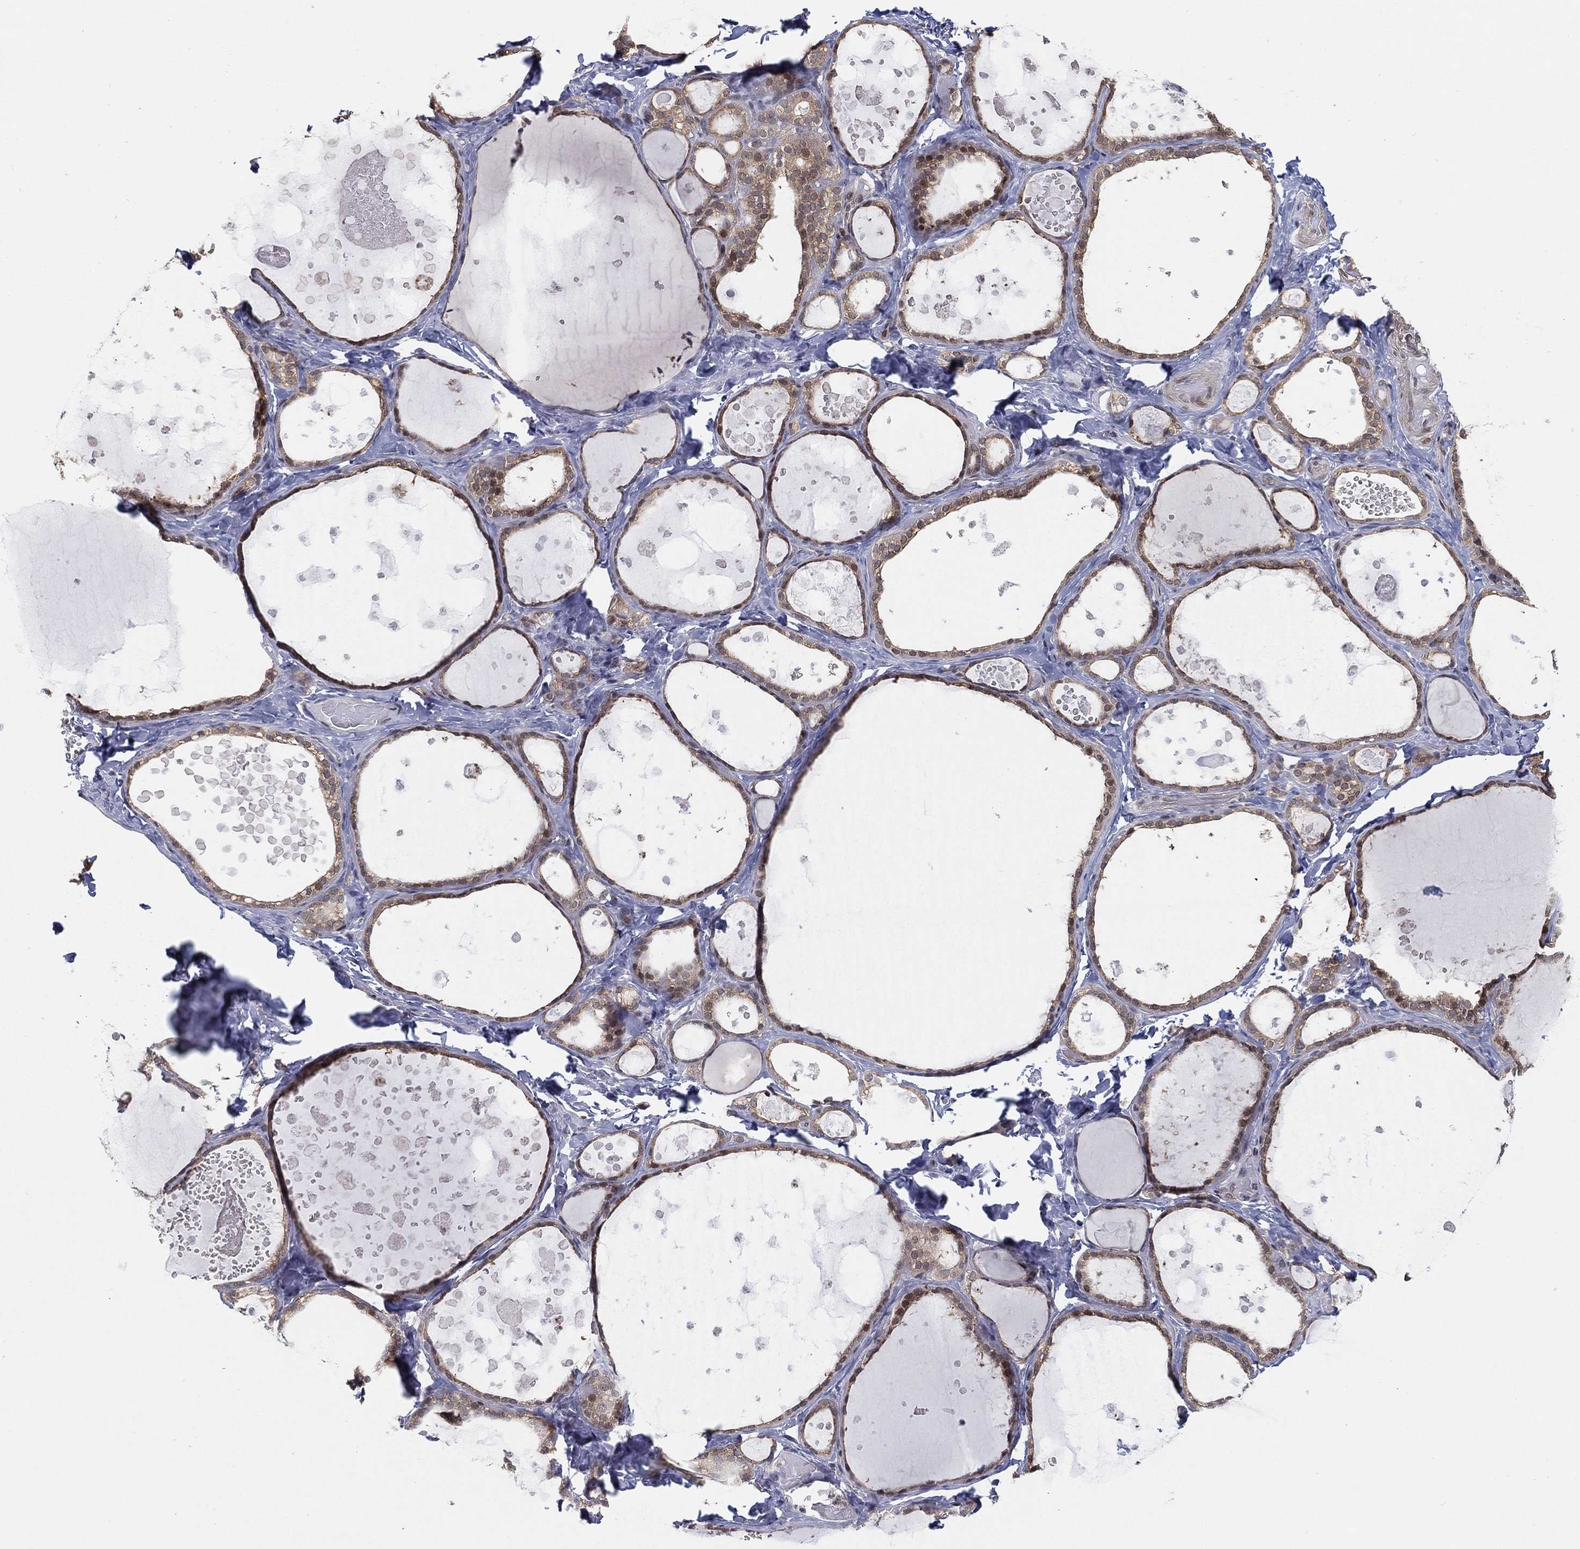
{"staining": {"intensity": "moderate", "quantity": "25%-75%", "location": "cytoplasmic/membranous,nuclear"}, "tissue": "thyroid gland", "cell_type": "Glandular cells", "image_type": "normal", "snomed": [{"axis": "morphology", "description": "Normal tissue, NOS"}, {"axis": "topography", "description": "Thyroid gland"}], "caption": "IHC (DAB) staining of unremarkable human thyroid gland shows moderate cytoplasmic/membranous,nuclear protein positivity in approximately 25%-75% of glandular cells.", "gene": "TMTC4", "patient": {"sex": "female", "age": 56}}